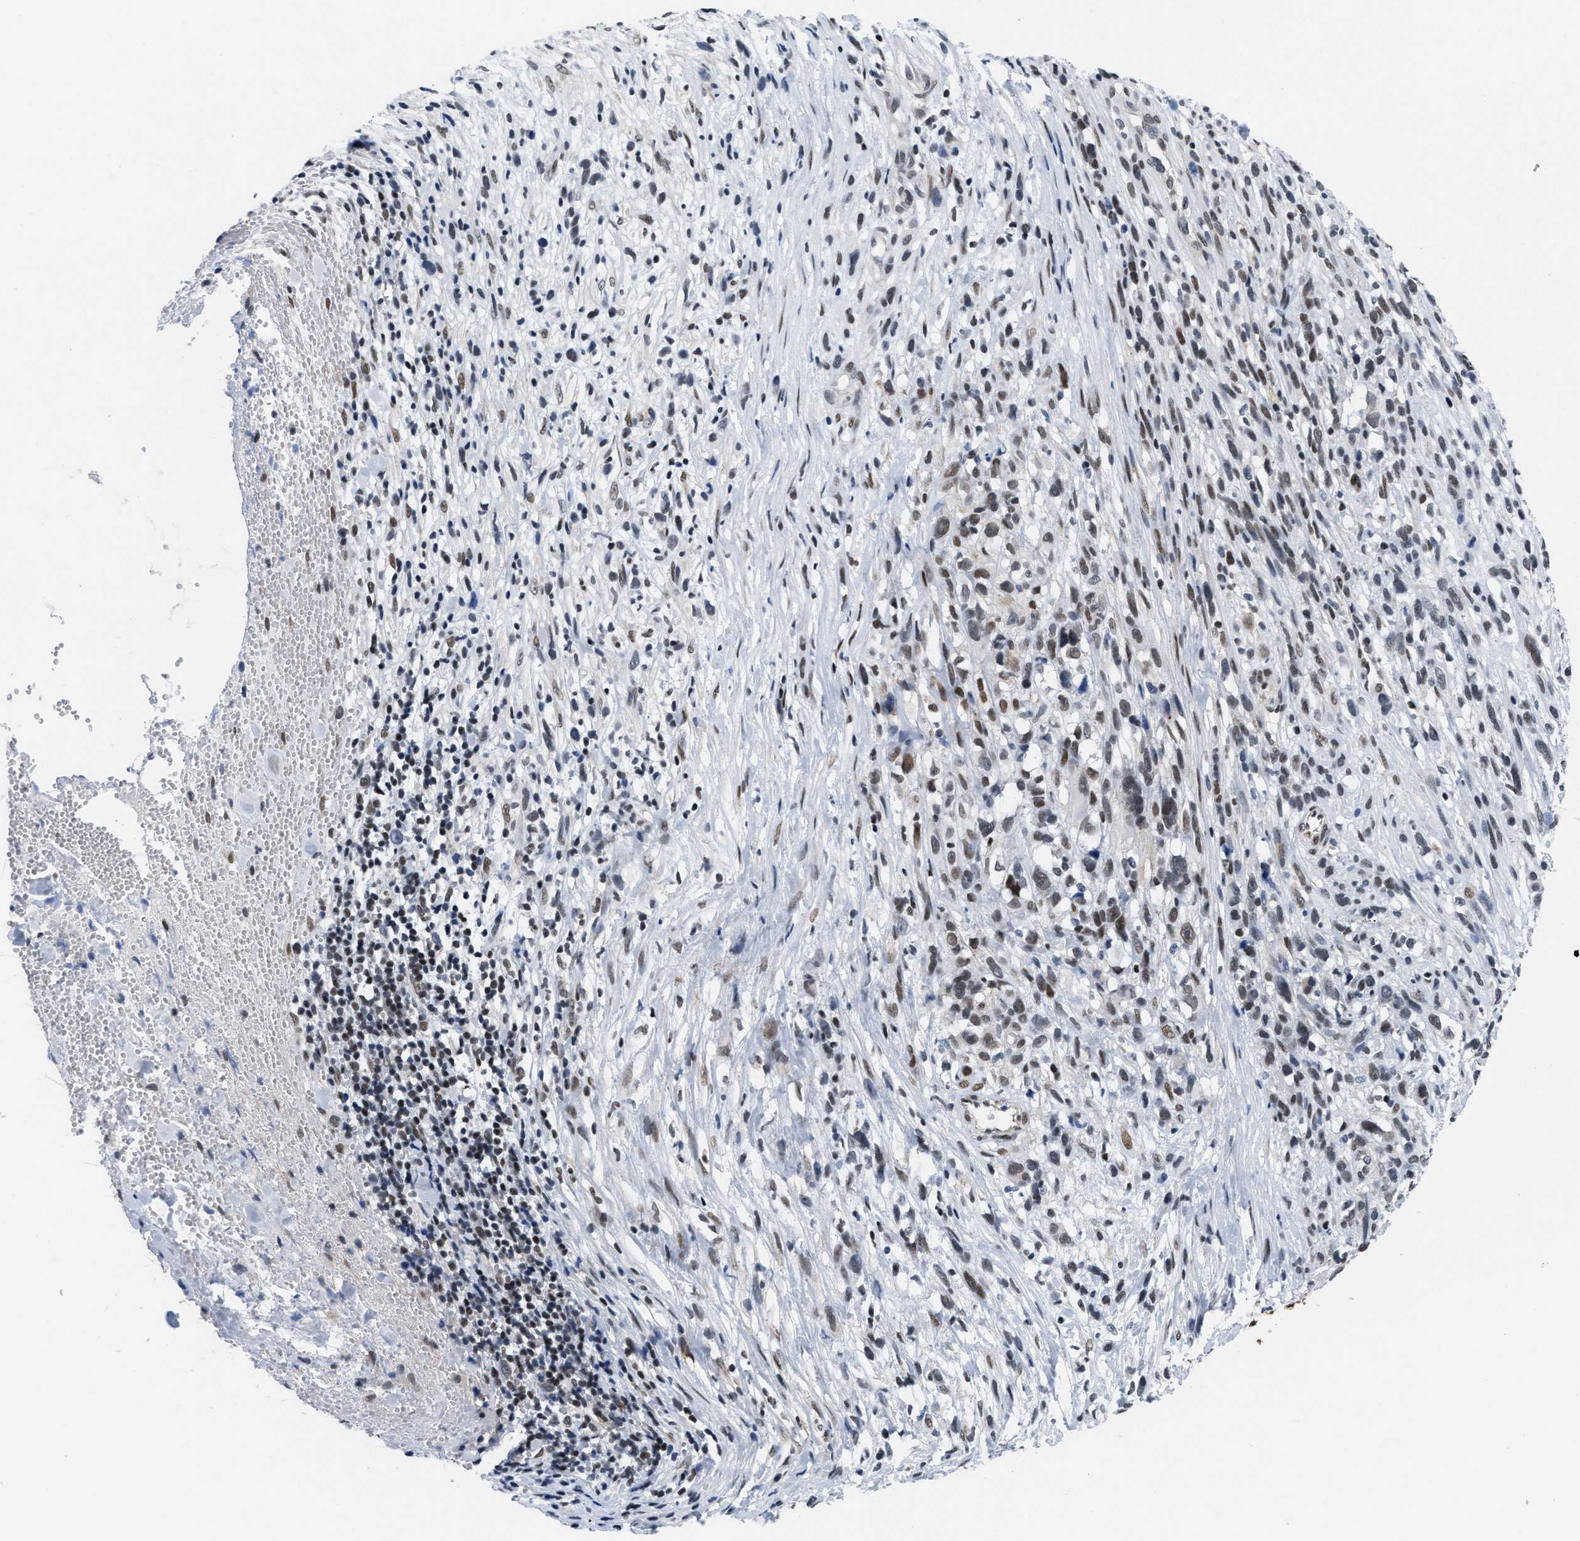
{"staining": {"intensity": "weak", "quantity": "25%-75%", "location": "nuclear"}, "tissue": "melanoma", "cell_type": "Tumor cells", "image_type": "cancer", "snomed": [{"axis": "morphology", "description": "Malignant melanoma, NOS"}, {"axis": "topography", "description": "Skin"}], "caption": "Melanoma was stained to show a protein in brown. There is low levels of weak nuclear expression in about 25%-75% of tumor cells. Immunohistochemistry stains the protein in brown and the nuclei are stained blue.", "gene": "MIER1", "patient": {"sex": "female", "age": 55}}